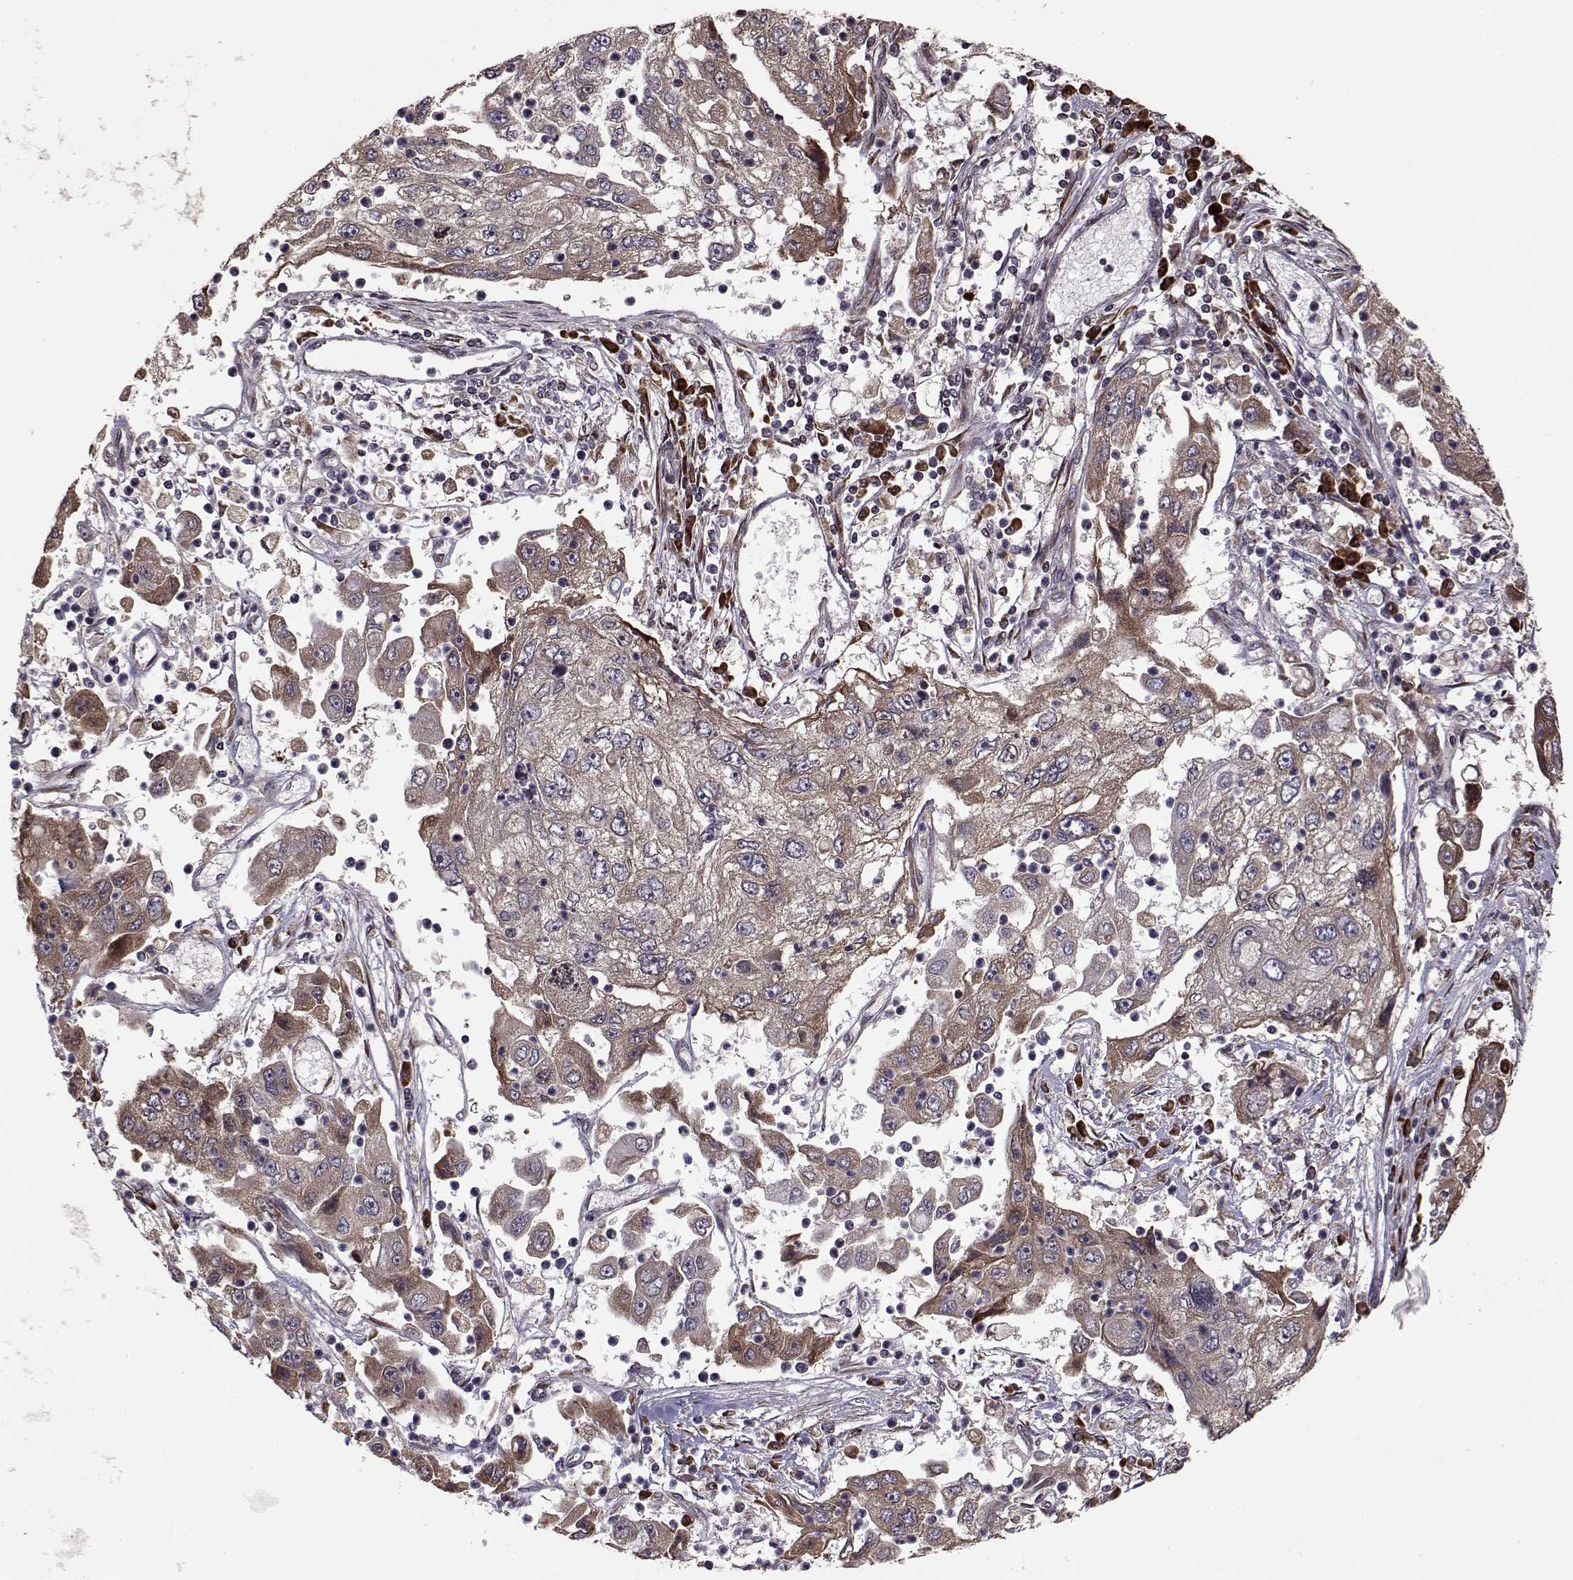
{"staining": {"intensity": "moderate", "quantity": ">75%", "location": "cytoplasmic/membranous"}, "tissue": "cervical cancer", "cell_type": "Tumor cells", "image_type": "cancer", "snomed": [{"axis": "morphology", "description": "Squamous cell carcinoma, NOS"}, {"axis": "topography", "description": "Cervix"}], "caption": "Cervical cancer was stained to show a protein in brown. There is medium levels of moderate cytoplasmic/membranous positivity in approximately >75% of tumor cells. The staining was performed using DAB (3,3'-diaminobenzidine) to visualize the protein expression in brown, while the nuclei were stained in blue with hematoxylin (Magnification: 20x).", "gene": "RPL31", "patient": {"sex": "female", "age": 36}}